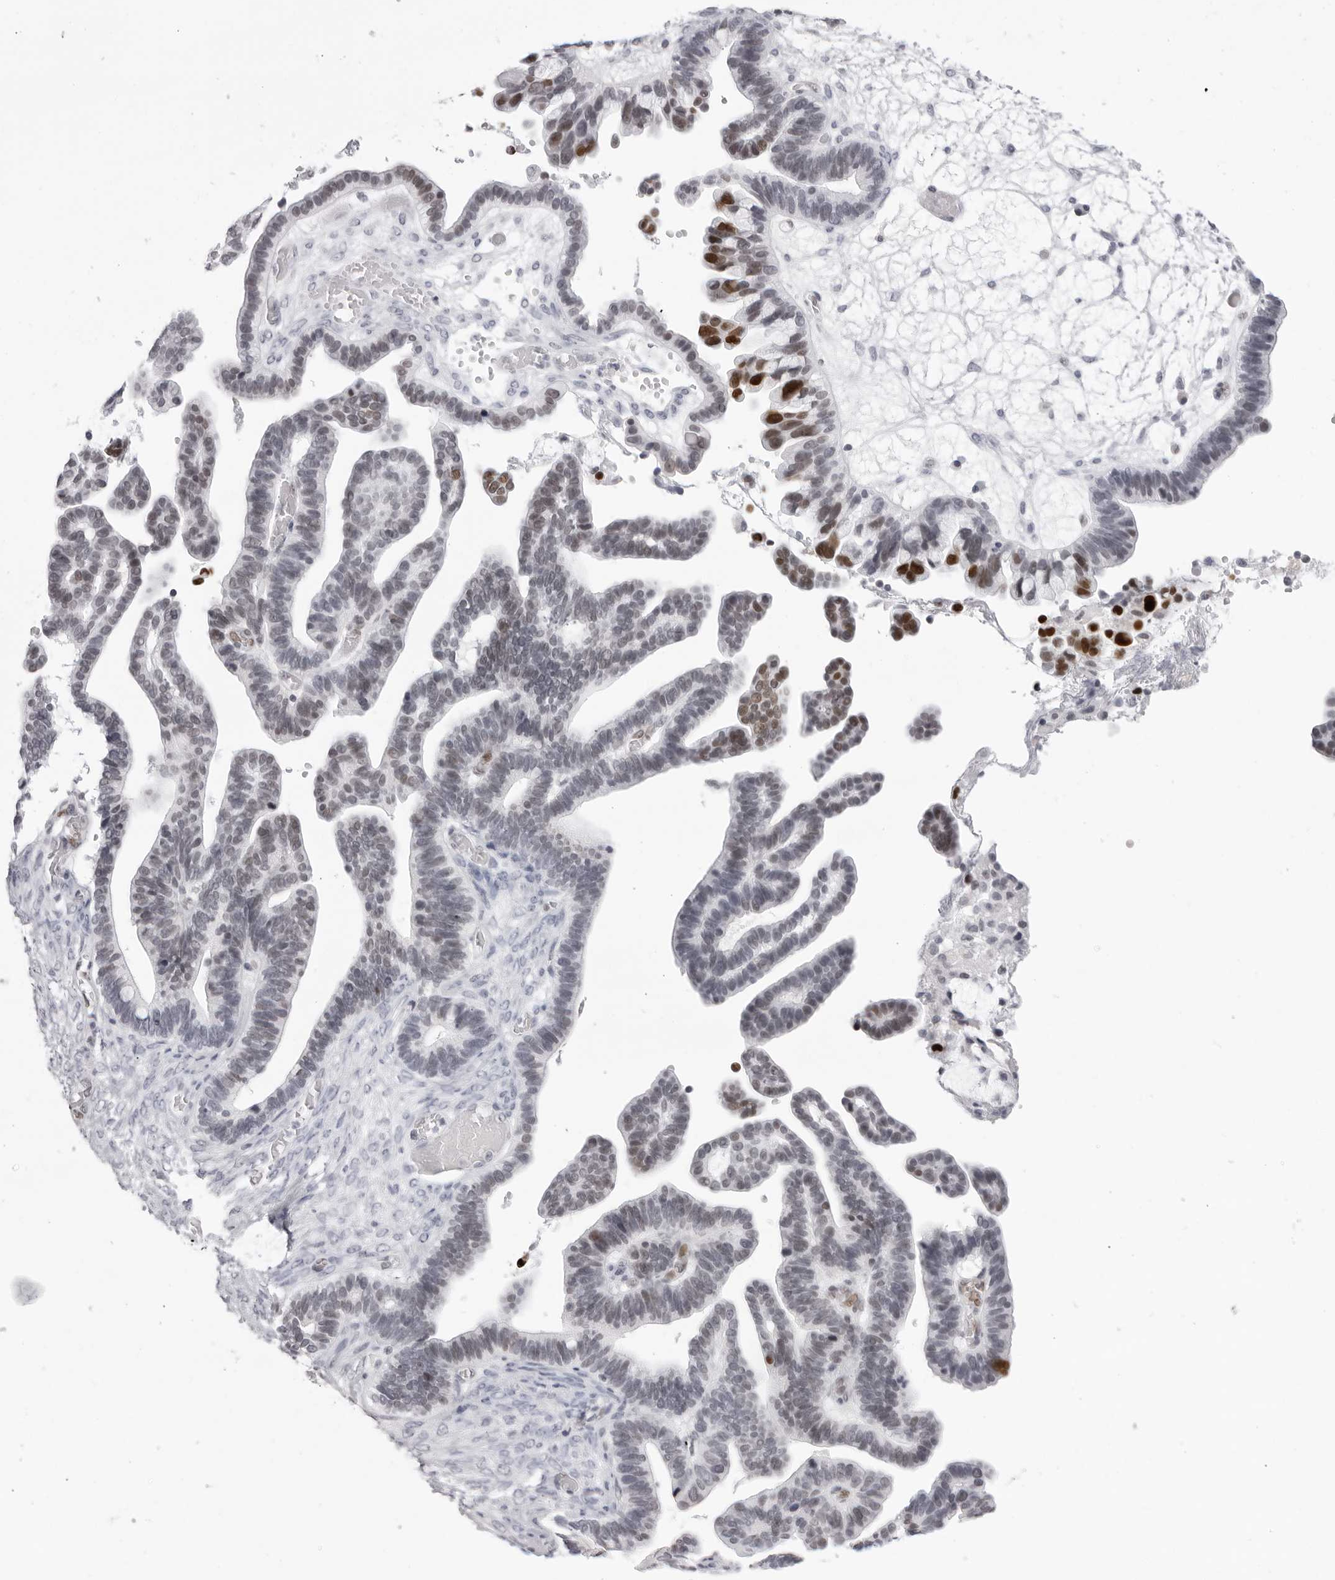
{"staining": {"intensity": "strong", "quantity": "25%-75%", "location": "nuclear"}, "tissue": "ovarian cancer", "cell_type": "Tumor cells", "image_type": "cancer", "snomed": [{"axis": "morphology", "description": "Cystadenocarcinoma, serous, NOS"}, {"axis": "topography", "description": "Ovary"}], "caption": "Tumor cells reveal high levels of strong nuclear staining in about 25%-75% of cells in serous cystadenocarcinoma (ovarian). The staining was performed using DAB (3,3'-diaminobenzidine) to visualize the protein expression in brown, while the nuclei were stained in blue with hematoxylin (Magnification: 20x).", "gene": "MAFK", "patient": {"sex": "female", "age": 56}}